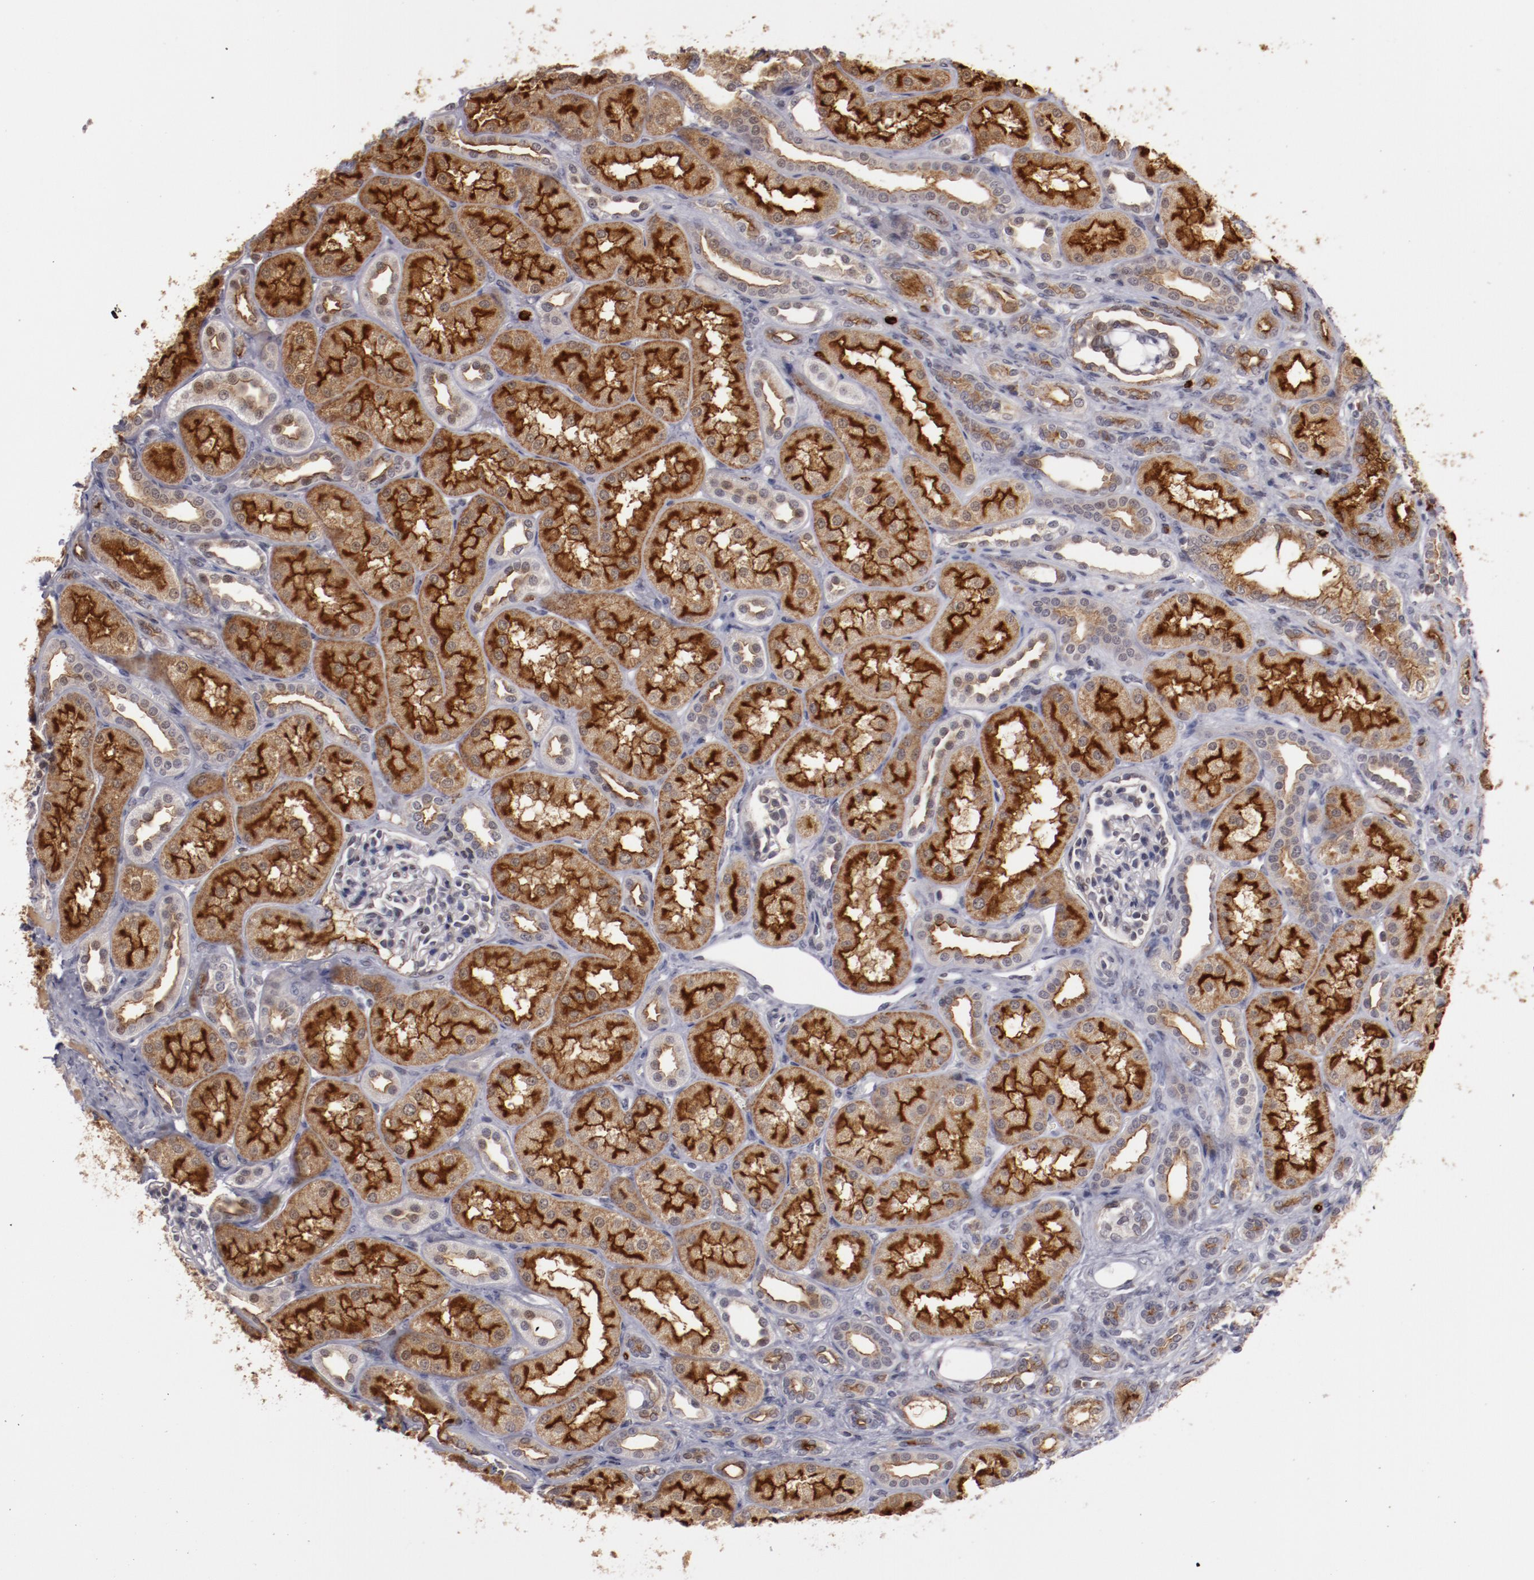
{"staining": {"intensity": "negative", "quantity": "none", "location": "none"}, "tissue": "kidney", "cell_type": "Cells in glomeruli", "image_type": "normal", "snomed": [{"axis": "morphology", "description": "Normal tissue, NOS"}, {"axis": "topography", "description": "Kidney"}], "caption": "Immunohistochemical staining of benign kidney reveals no significant staining in cells in glomeruli. (DAB (3,3'-diaminobenzidine) immunohistochemistry visualized using brightfield microscopy, high magnification).", "gene": "STX3", "patient": {"sex": "male", "age": 7}}